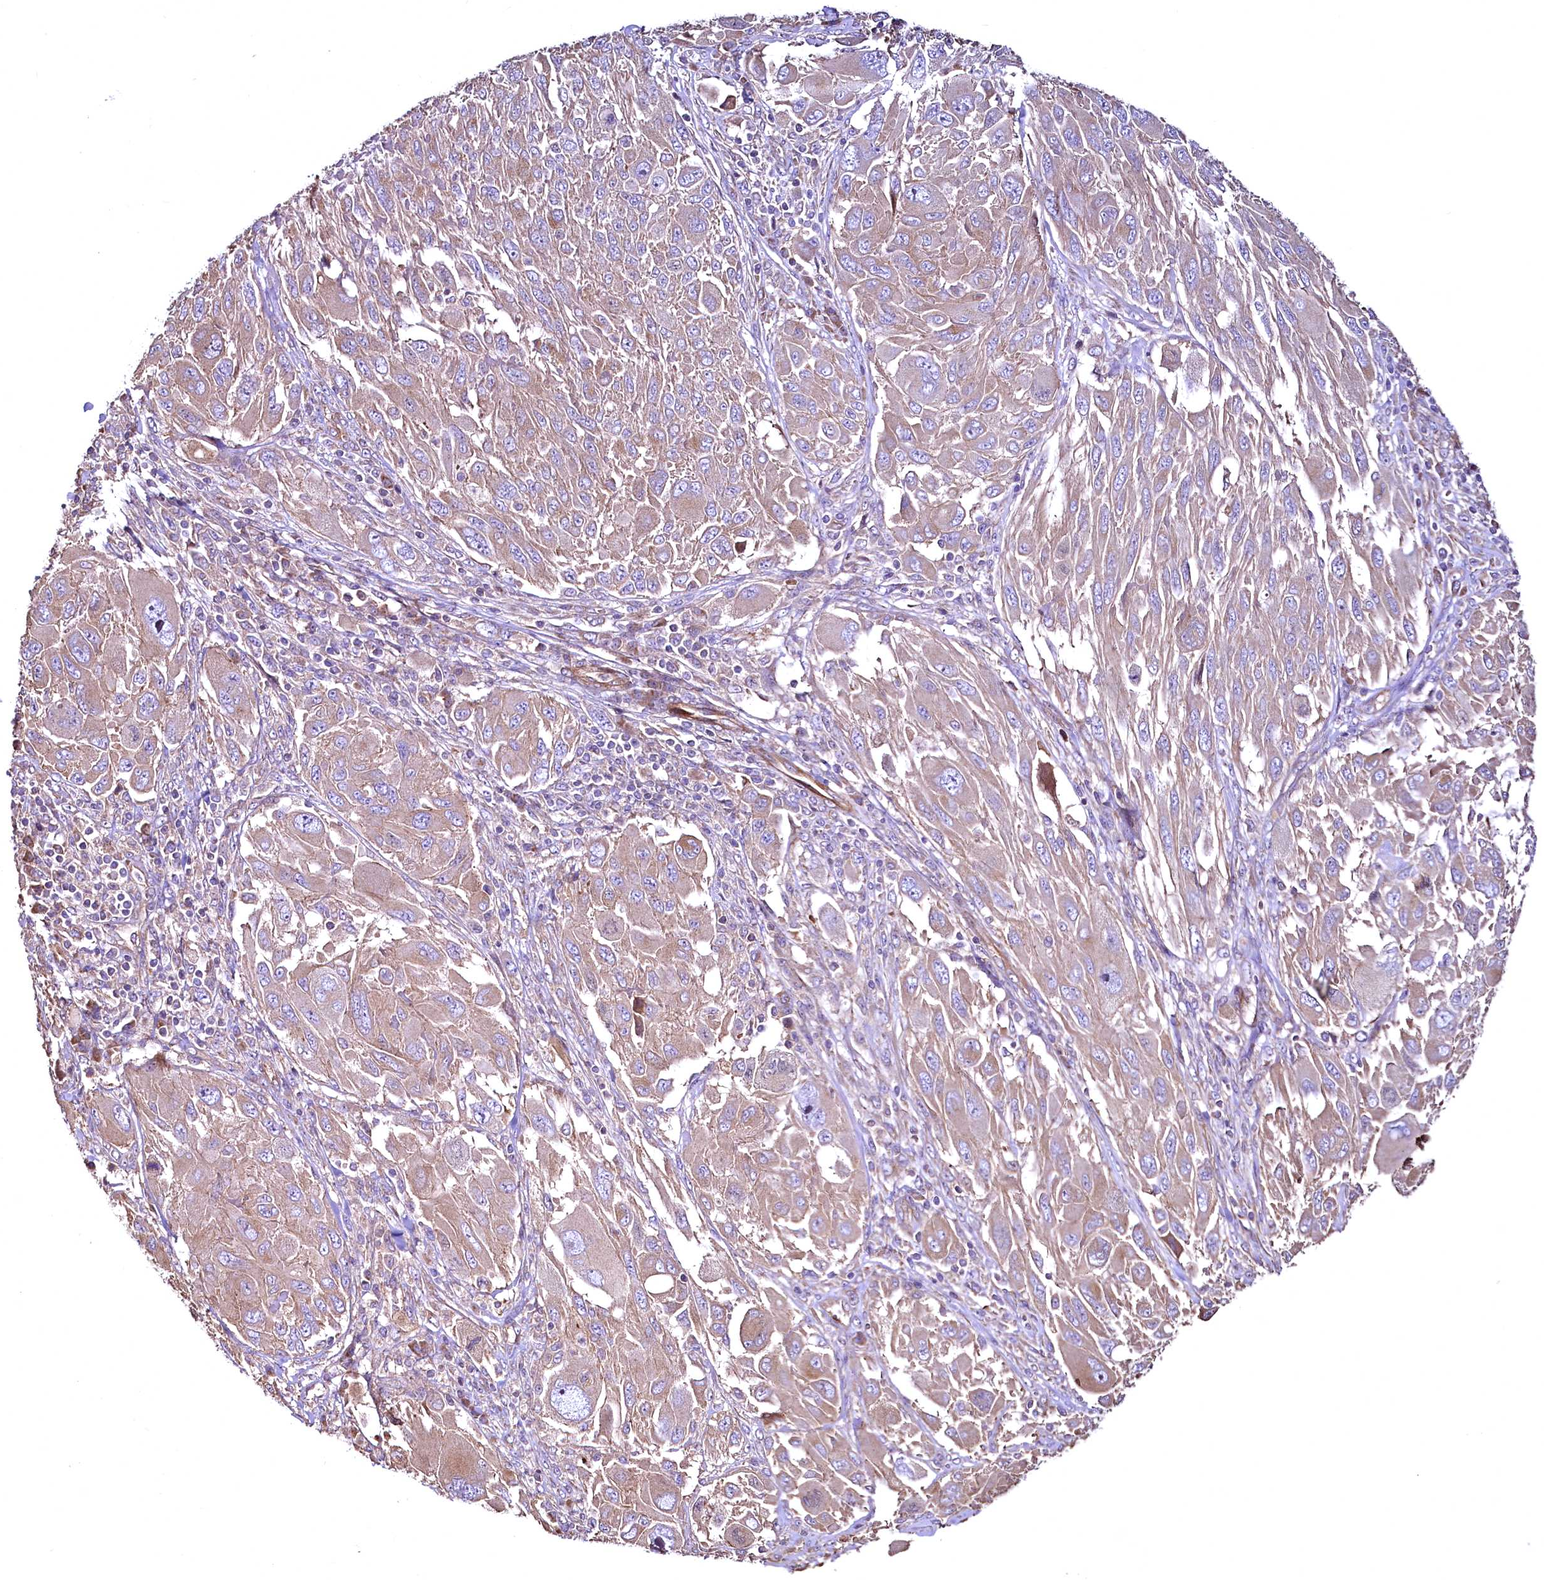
{"staining": {"intensity": "moderate", "quantity": ">75%", "location": "cytoplasmic/membranous"}, "tissue": "melanoma", "cell_type": "Tumor cells", "image_type": "cancer", "snomed": [{"axis": "morphology", "description": "Malignant melanoma, NOS"}, {"axis": "topography", "description": "Skin"}], "caption": "Tumor cells reveal moderate cytoplasmic/membranous positivity in about >75% of cells in melanoma.", "gene": "TBCEL", "patient": {"sex": "female", "age": 91}}